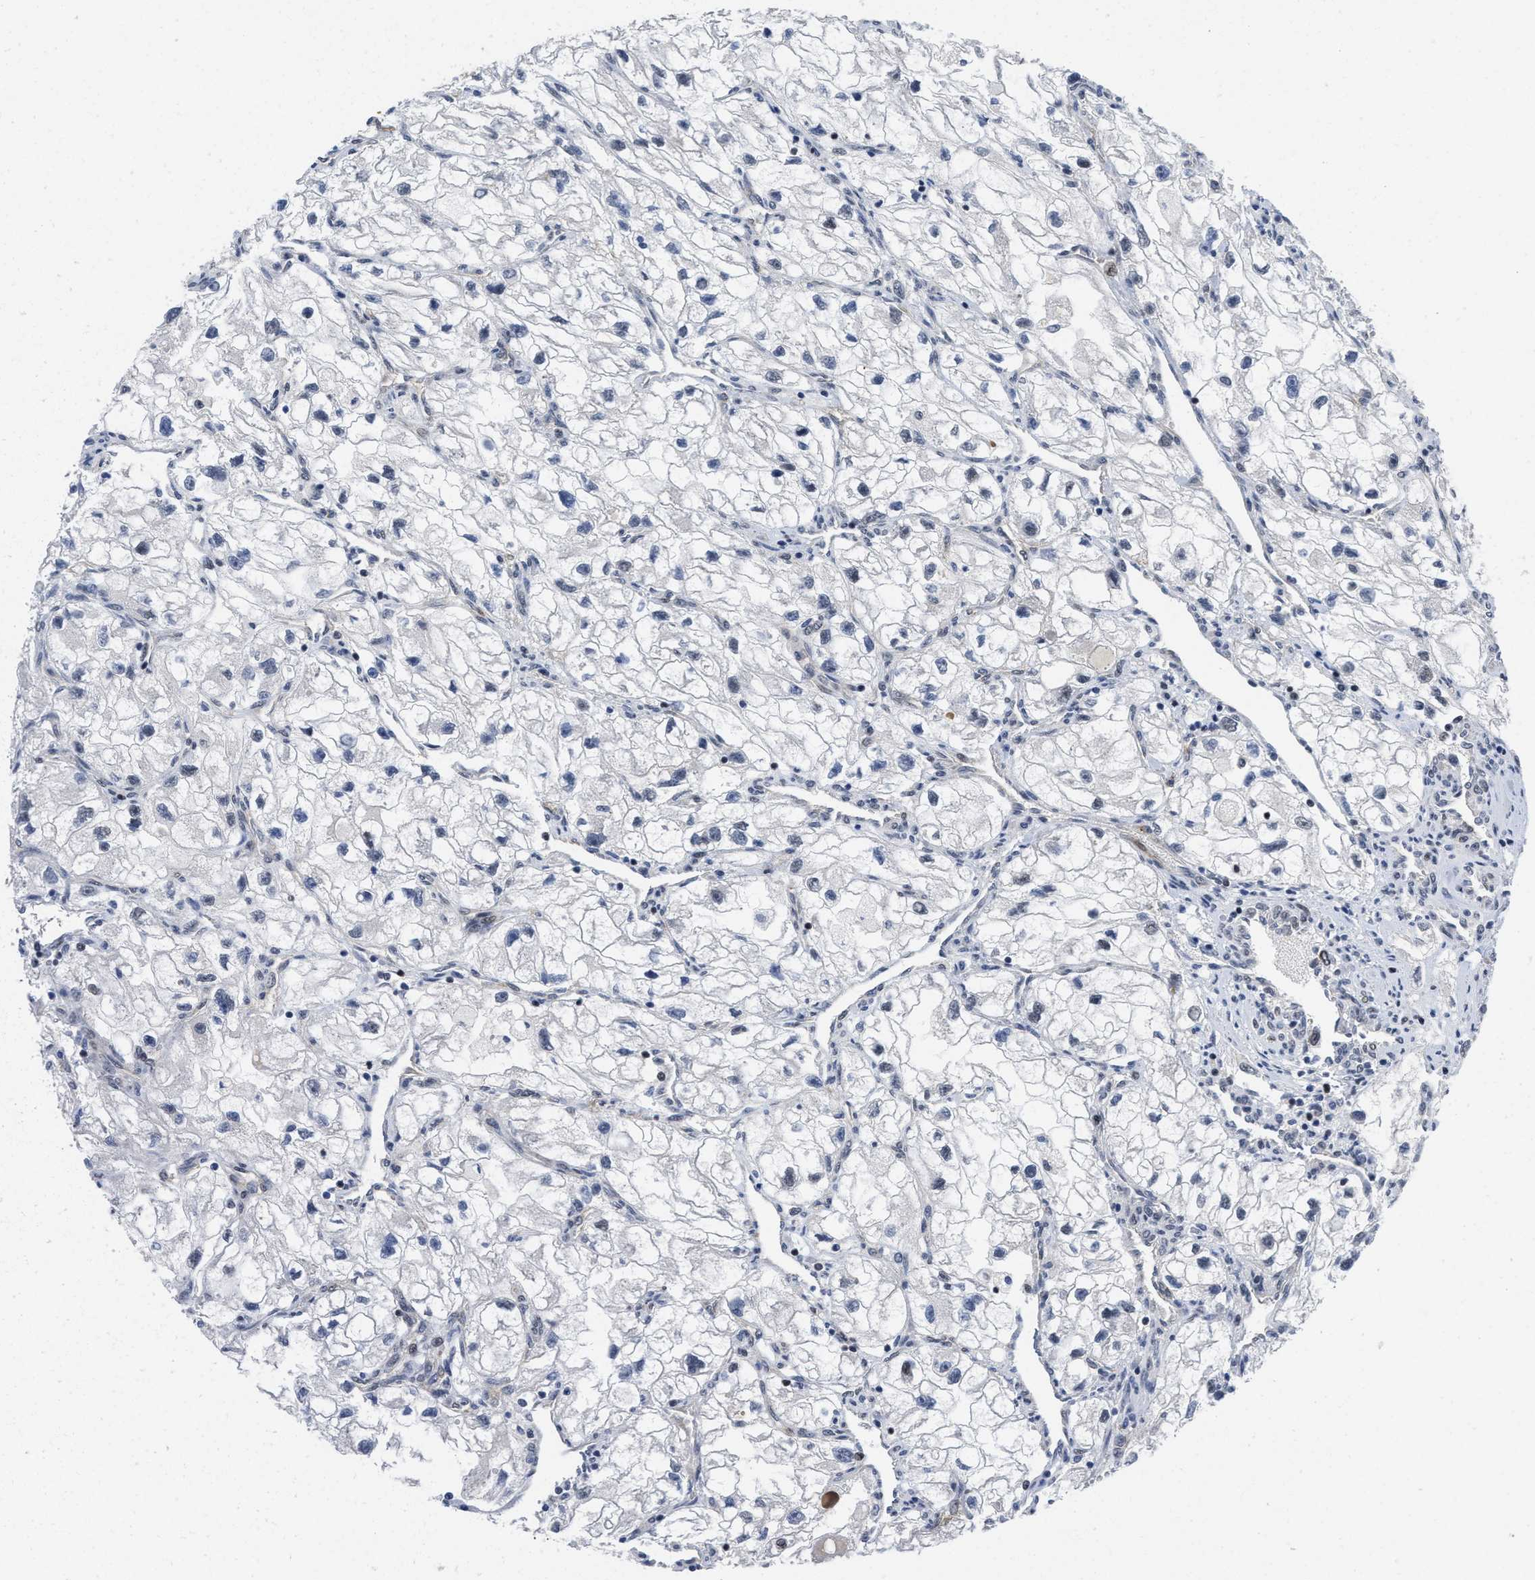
{"staining": {"intensity": "negative", "quantity": "none", "location": "none"}, "tissue": "renal cancer", "cell_type": "Tumor cells", "image_type": "cancer", "snomed": [{"axis": "morphology", "description": "Adenocarcinoma, NOS"}, {"axis": "topography", "description": "Kidney"}], "caption": "Immunohistochemistry (IHC) image of neoplastic tissue: adenocarcinoma (renal) stained with DAB displays no significant protein expression in tumor cells.", "gene": "HIF1A", "patient": {"sex": "female", "age": 70}}